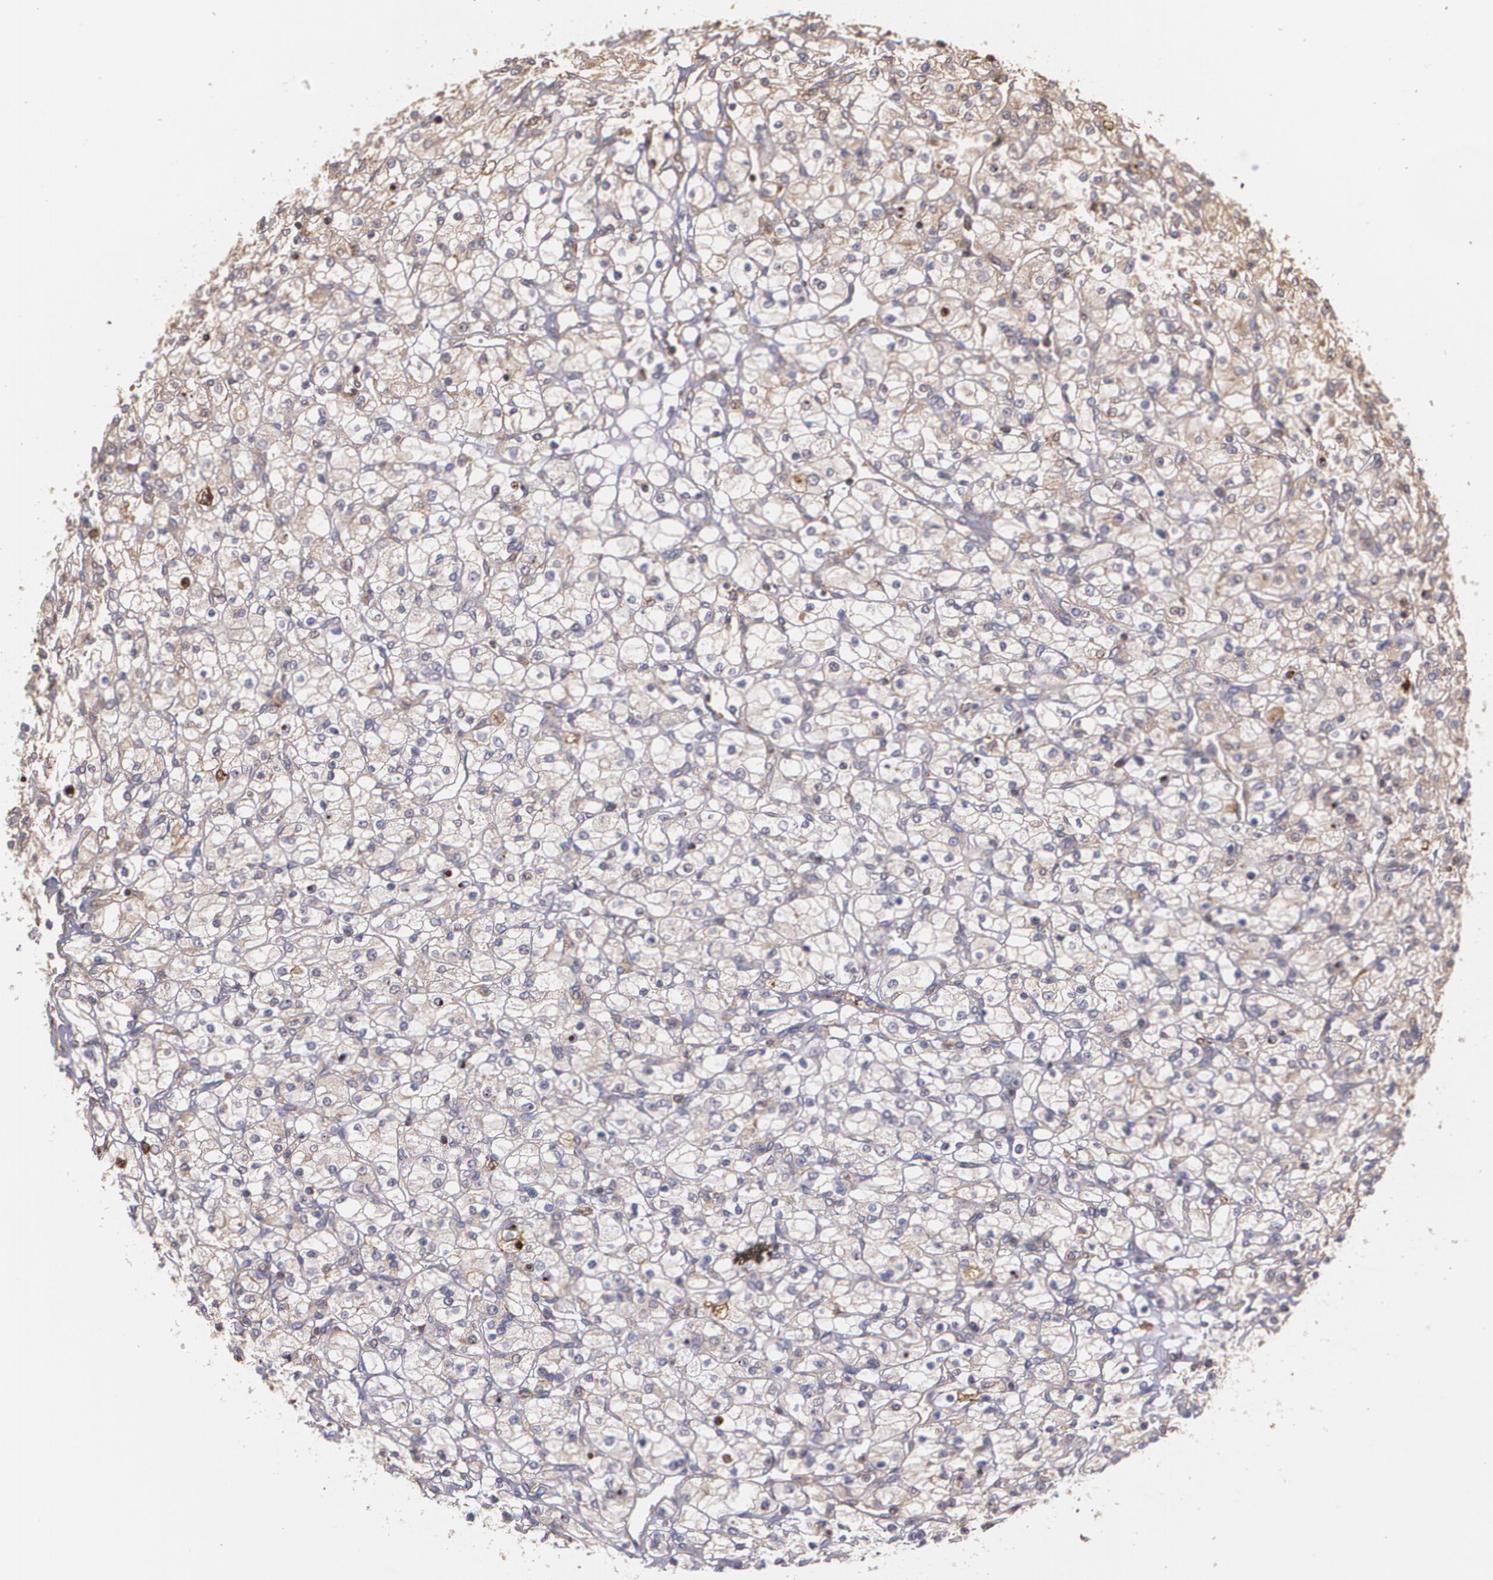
{"staining": {"intensity": "moderate", "quantity": ">75%", "location": "cytoplasmic/membranous"}, "tissue": "renal cancer", "cell_type": "Tumor cells", "image_type": "cancer", "snomed": [{"axis": "morphology", "description": "Adenocarcinoma, NOS"}, {"axis": "topography", "description": "Kidney"}], "caption": "Protein expression analysis of renal cancer (adenocarcinoma) reveals moderate cytoplasmic/membranous expression in about >75% of tumor cells. (DAB (3,3'-diaminobenzidine) IHC with brightfield microscopy, high magnification).", "gene": "ECE1", "patient": {"sex": "female", "age": 83}}